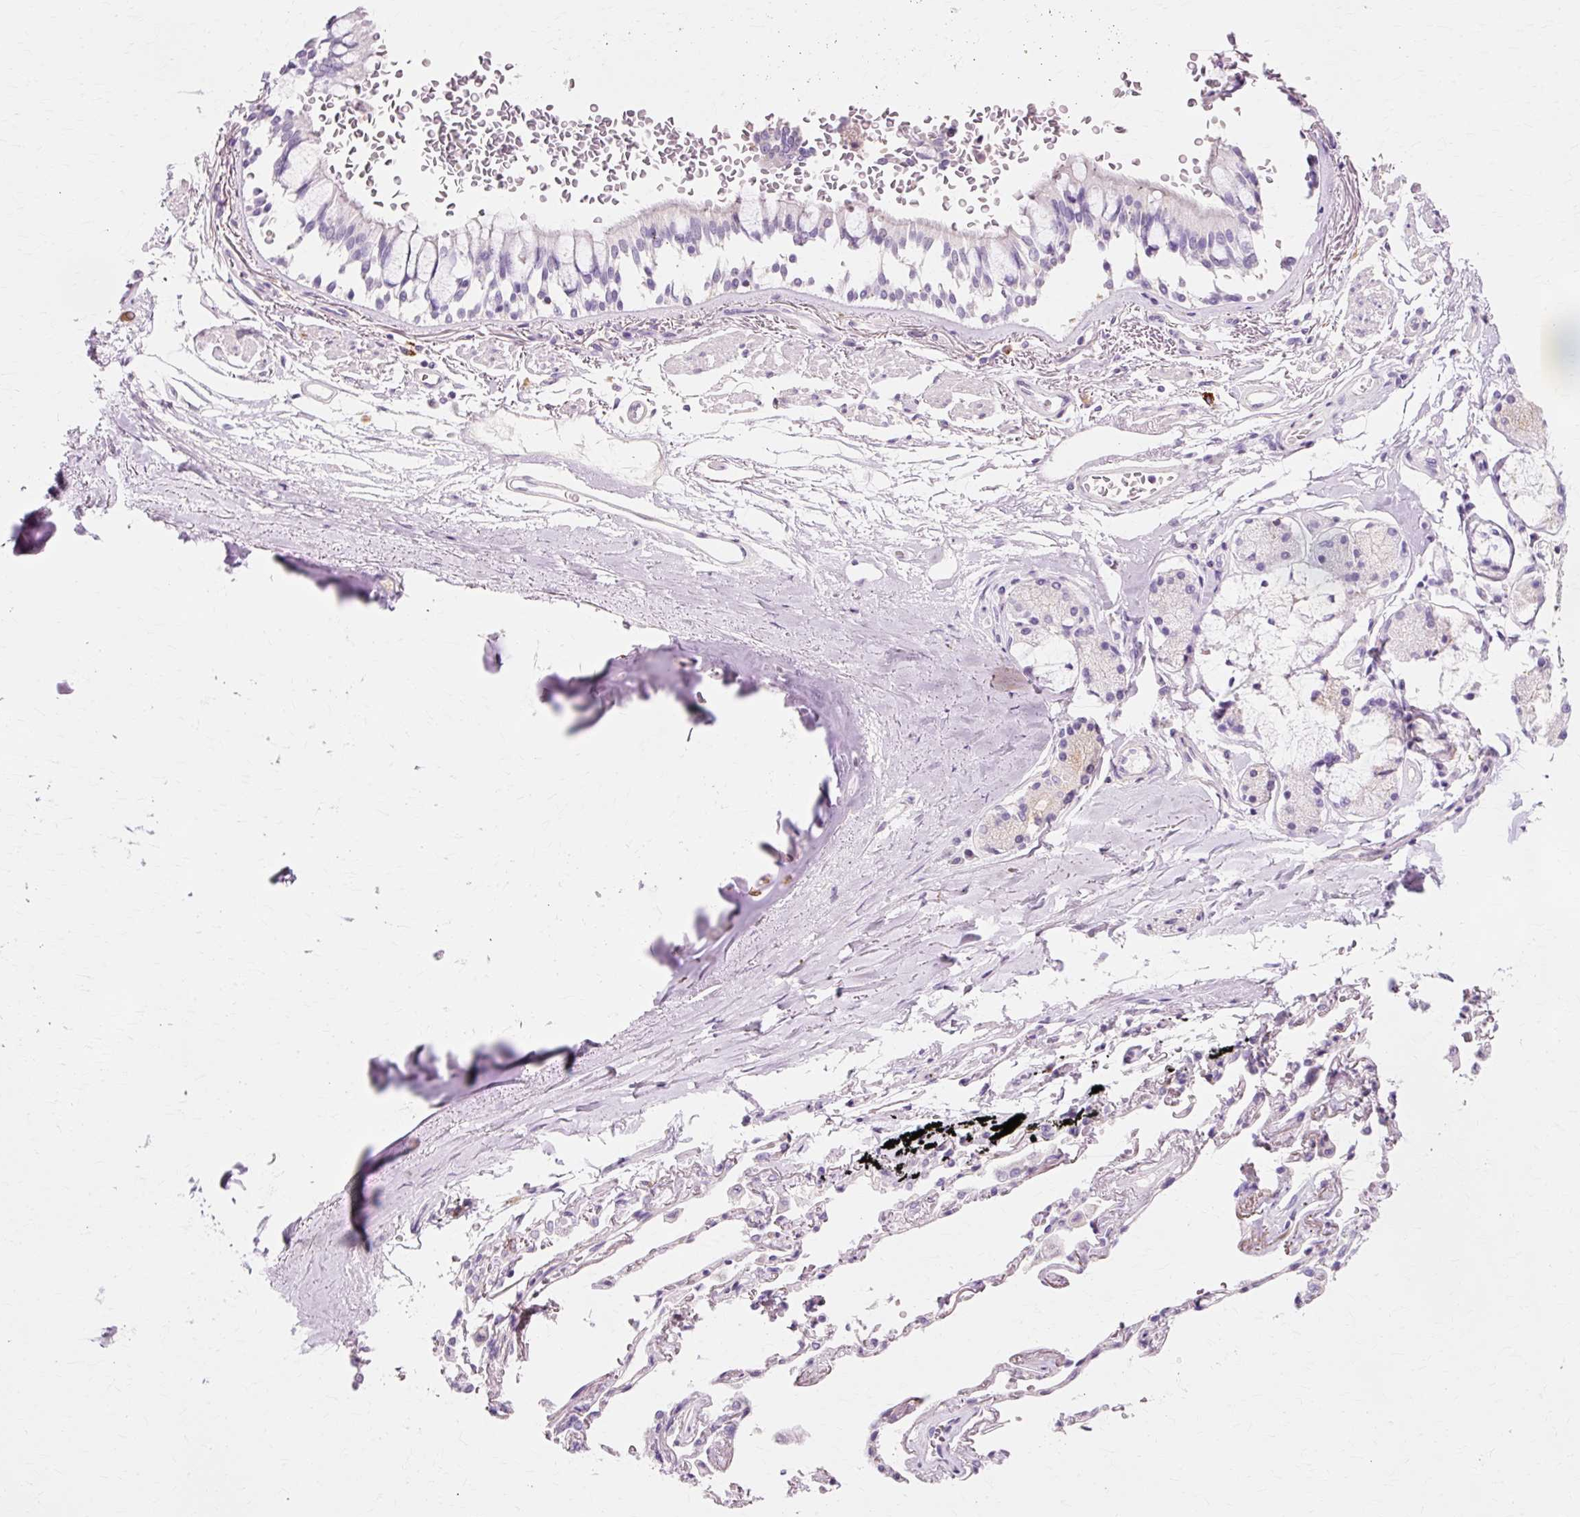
{"staining": {"intensity": "negative", "quantity": "none", "location": "none"}, "tissue": "bronchus", "cell_type": "Respiratory epithelial cells", "image_type": "normal", "snomed": [{"axis": "morphology", "description": "Normal tissue, NOS"}, {"axis": "topography", "description": "Bronchus"}], "caption": "An IHC image of normal bronchus is shown. There is no staining in respiratory epithelial cells of bronchus.", "gene": "VN1R2", "patient": {"sex": "male", "age": 70}}